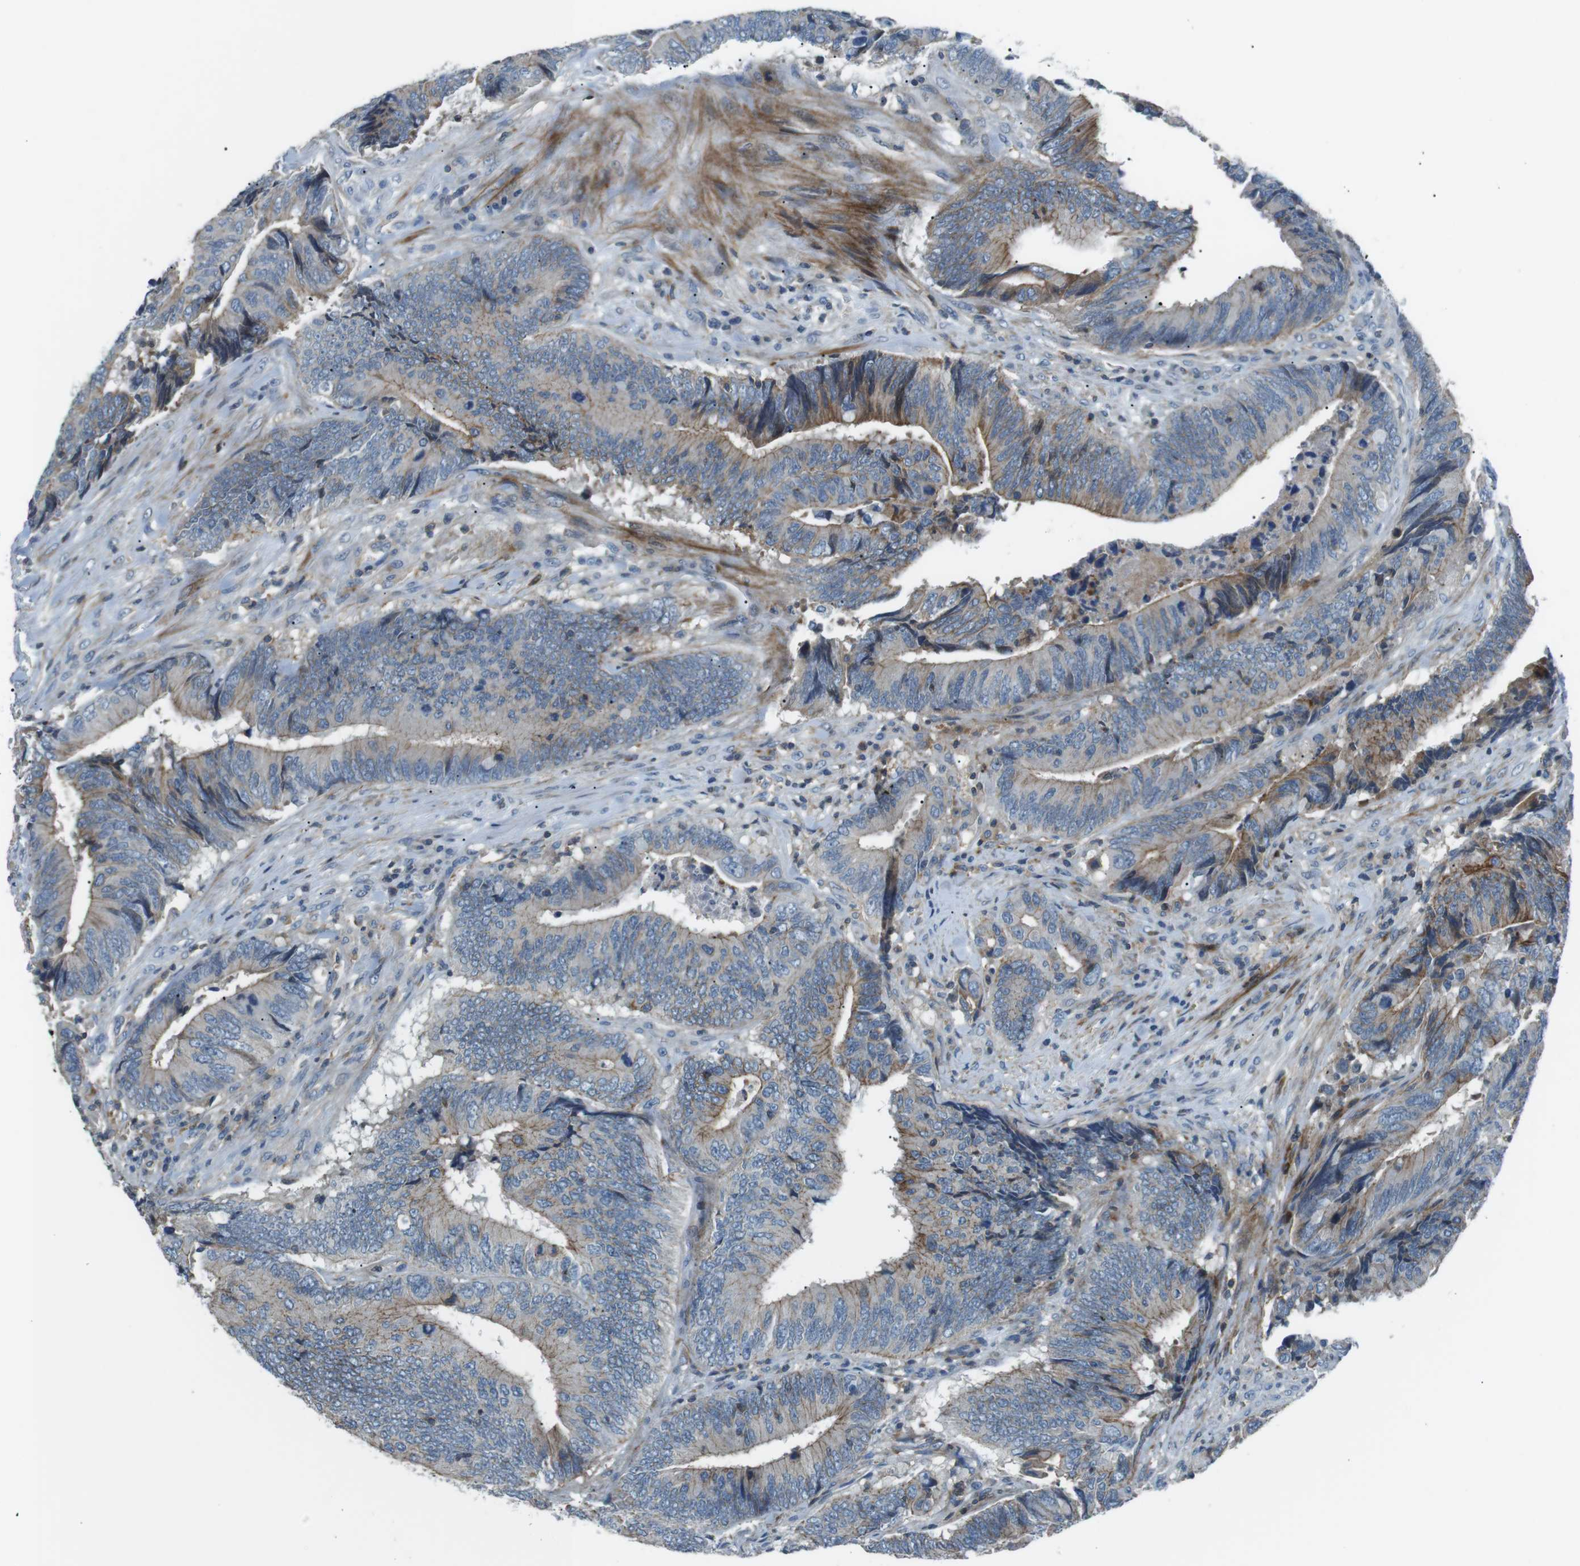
{"staining": {"intensity": "moderate", "quantity": "<25%", "location": "cytoplasmic/membranous"}, "tissue": "colorectal cancer", "cell_type": "Tumor cells", "image_type": "cancer", "snomed": [{"axis": "morphology", "description": "Normal tissue, NOS"}, {"axis": "morphology", "description": "Adenocarcinoma, NOS"}, {"axis": "topography", "description": "Colon"}], "caption": "Immunohistochemistry photomicrograph of neoplastic tissue: human adenocarcinoma (colorectal) stained using IHC demonstrates low levels of moderate protein expression localized specifically in the cytoplasmic/membranous of tumor cells, appearing as a cytoplasmic/membranous brown color.", "gene": "ARVCF", "patient": {"sex": "male", "age": 56}}